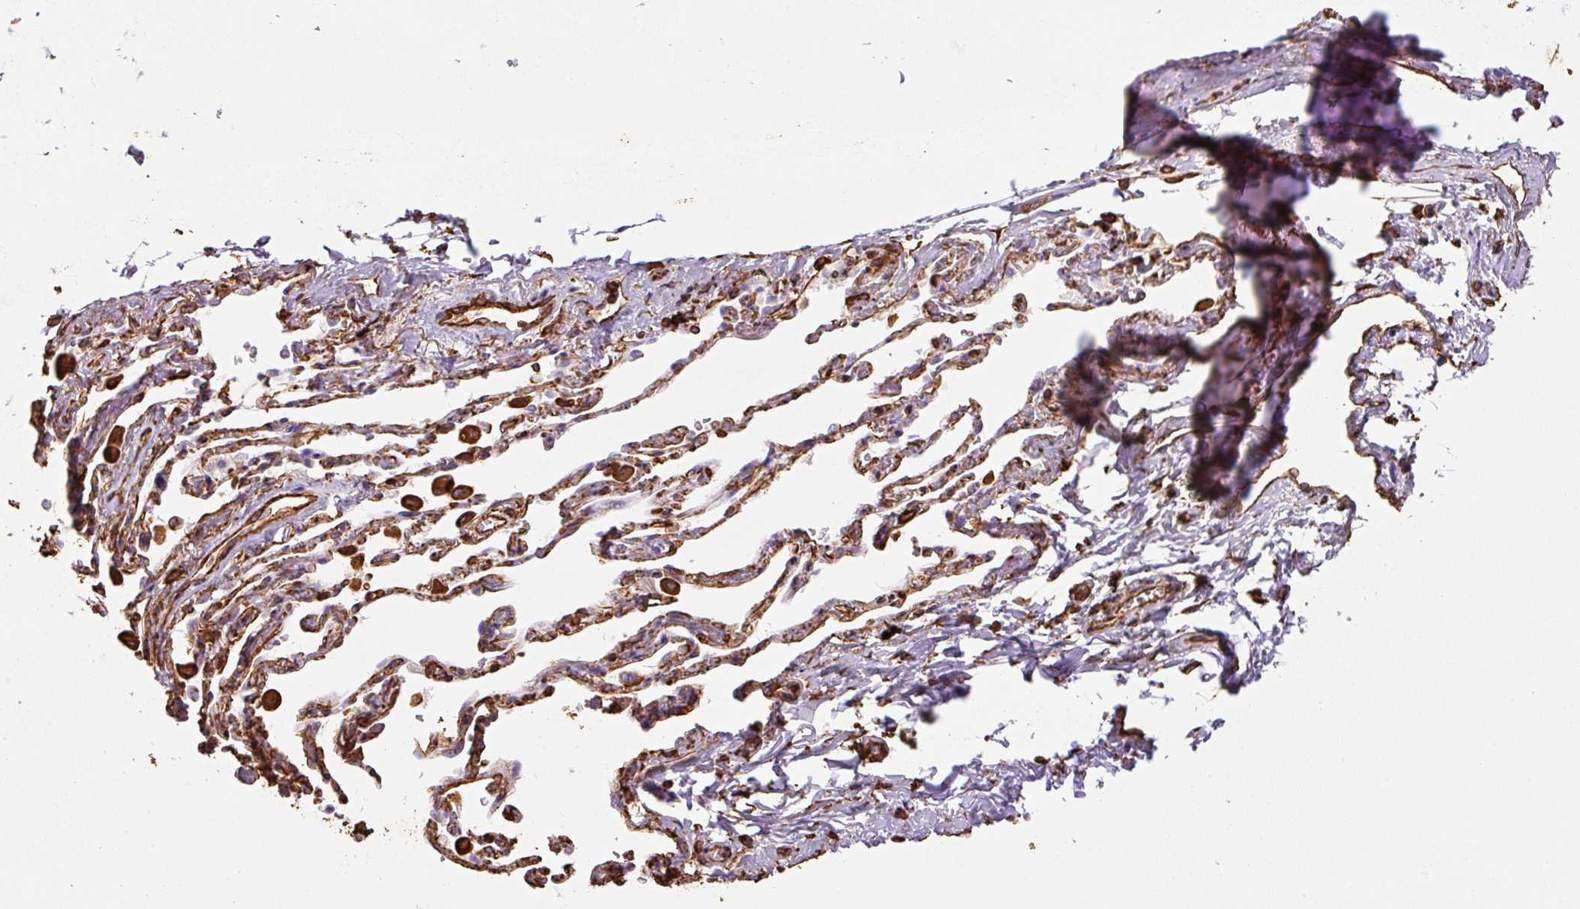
{"staining": {"intensity": "negative", "quantity": "none", "location": "none"}, "tissue": "bronchus", "cell_type": "Respiratory epithelial cells", "image_type": "normal", "snomed": [{"axis": "morphology", "description": "Normal tissue, NOS"}, {"axis": "topography", "description": "Bronchus"}], "caption": "The image demonstrates no staining of respiratory epithelial cells in unremarkable bronchus.", "gene": "VIM", "patient": {"sex": "male", "age": 70}}